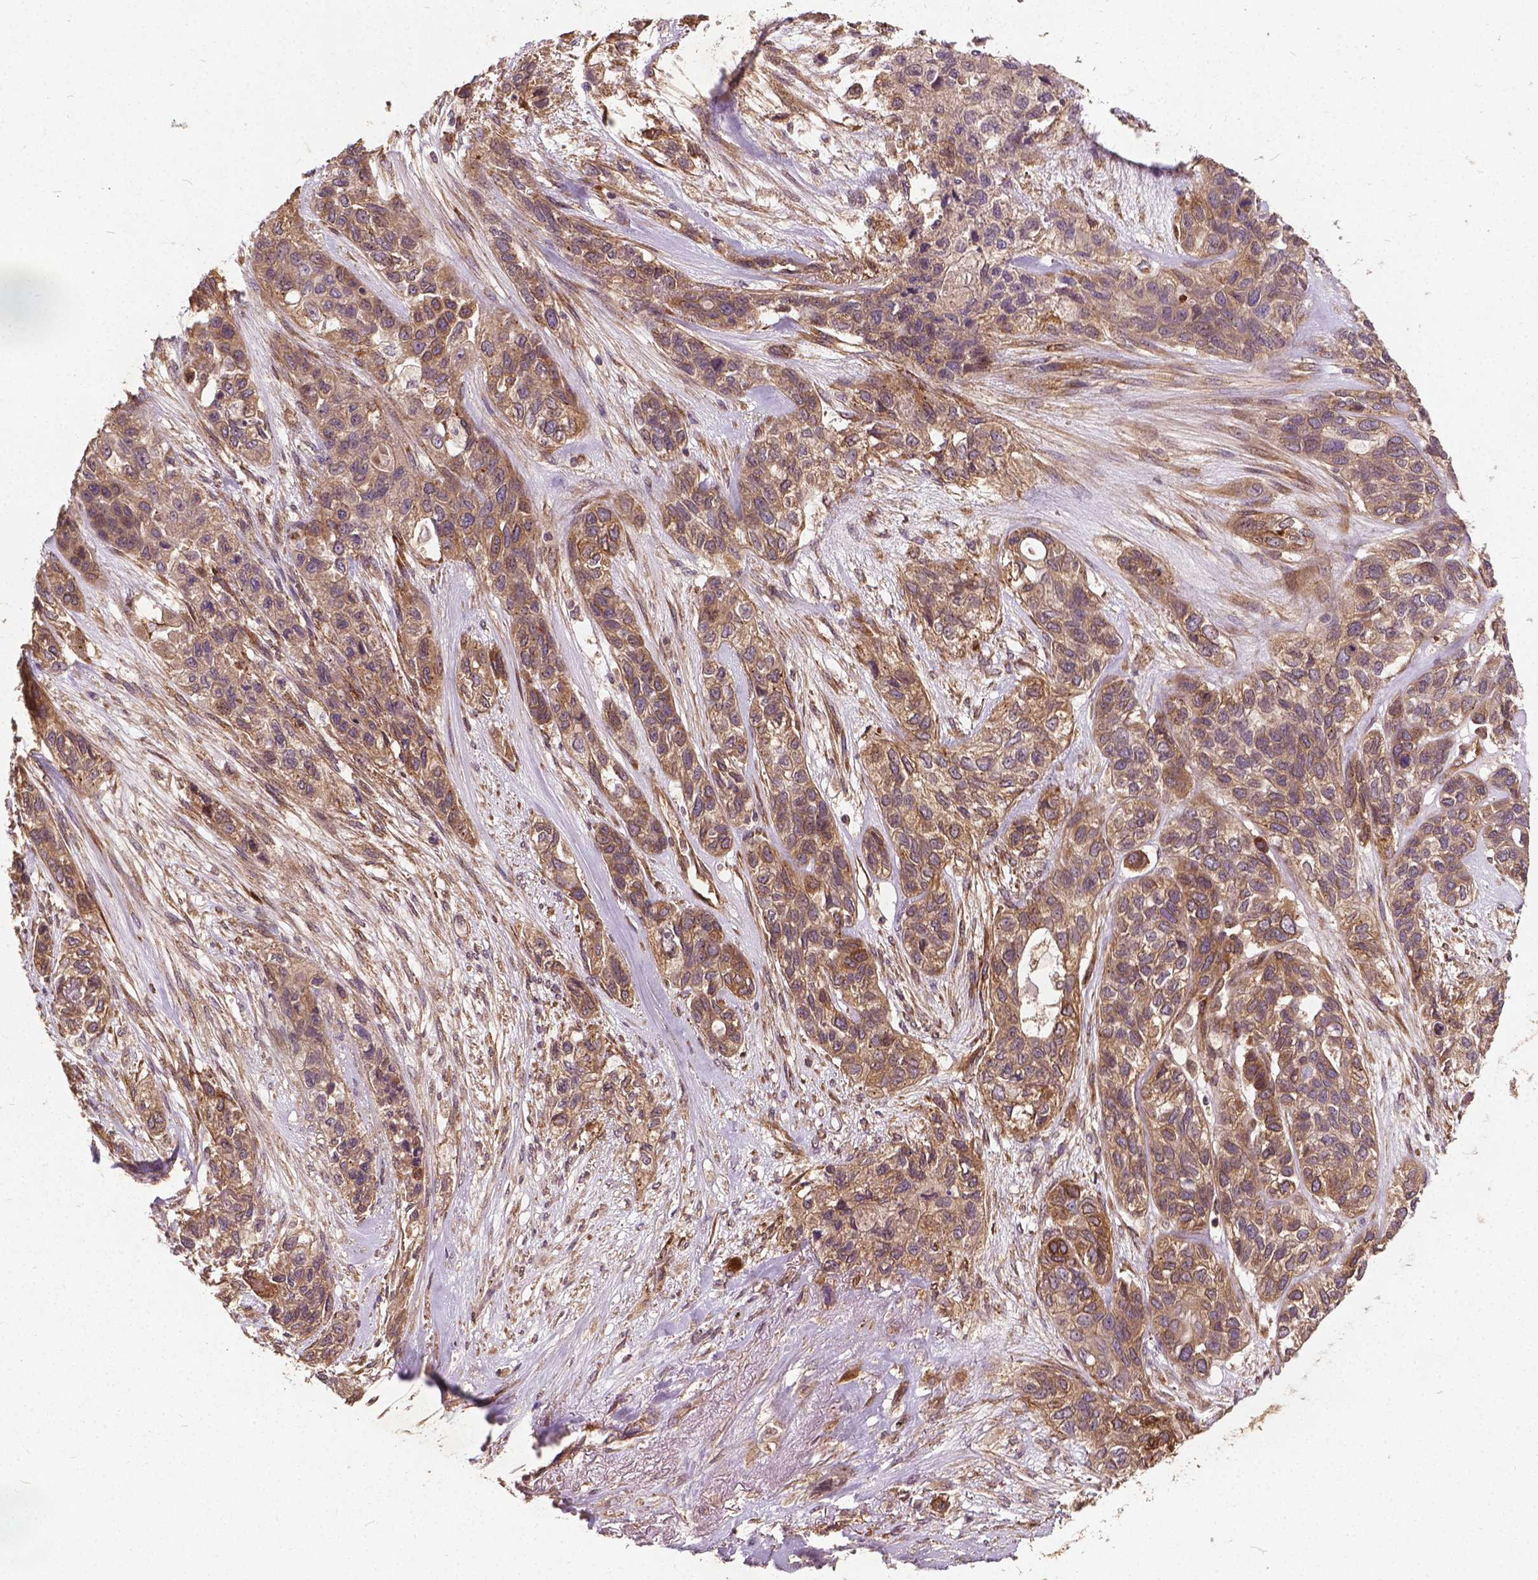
{"staining": {"intensity": "moderate", "quantity": ">75%", "location": "cytoplasmic/membranous"}, "tissue": "lung cancer", "cell_type": "Tumor cells", "image_type": "cancer", "snomed": [{"axis": "morphology", "description": "Squamous cell carcinoma, NOS"}, {"axis": "topography", "description": "Lung"}], "caption": "This is a photomicrograph of immunohistochemistry (IHC) staining of lung squamous cell carcinoma, which shows moderate expression in the cytoplasmic/membranous of tumor cells.", "gene": "UBXN2A", "patient": {"sex": "female", "age": 70}}